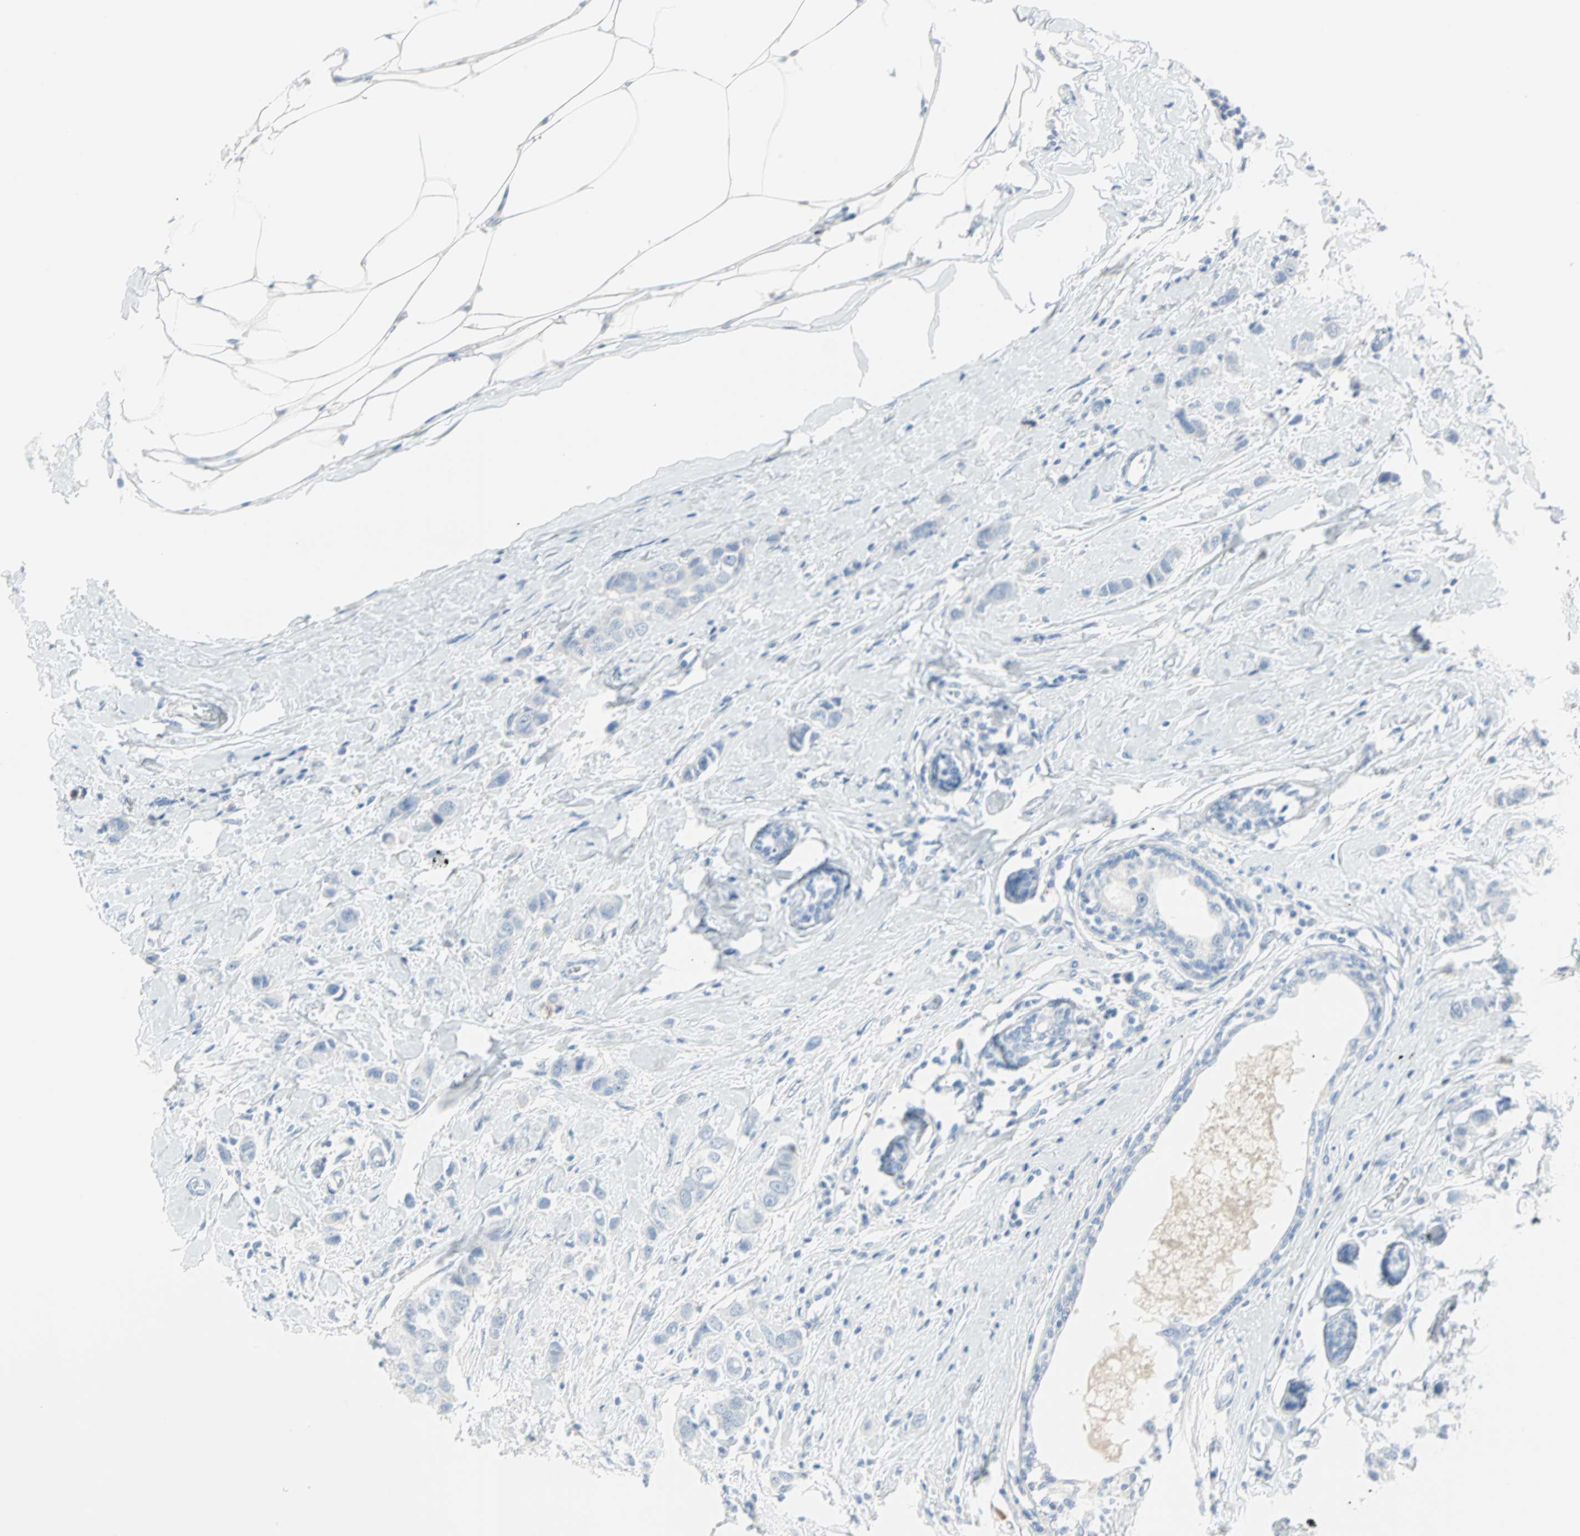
{"staining": {"intensity": "negative", "quantity": "none", "location": "none"}, "tissue": "breast cancer", "cell_type": "Tumor cells", "image_type": "cancer", "snomed": [{"axis": "morphology", "description": "Duct carcinoma"}, {"axis": "topography", "description": "Breast"}], "caption": "Immunohistochemistry of human breast cancer (infiltrating ductal carcinoma) shows no staining in tumor cells.", "gene": "STX1A", "patient": {"sex": "female", "age": 50}}